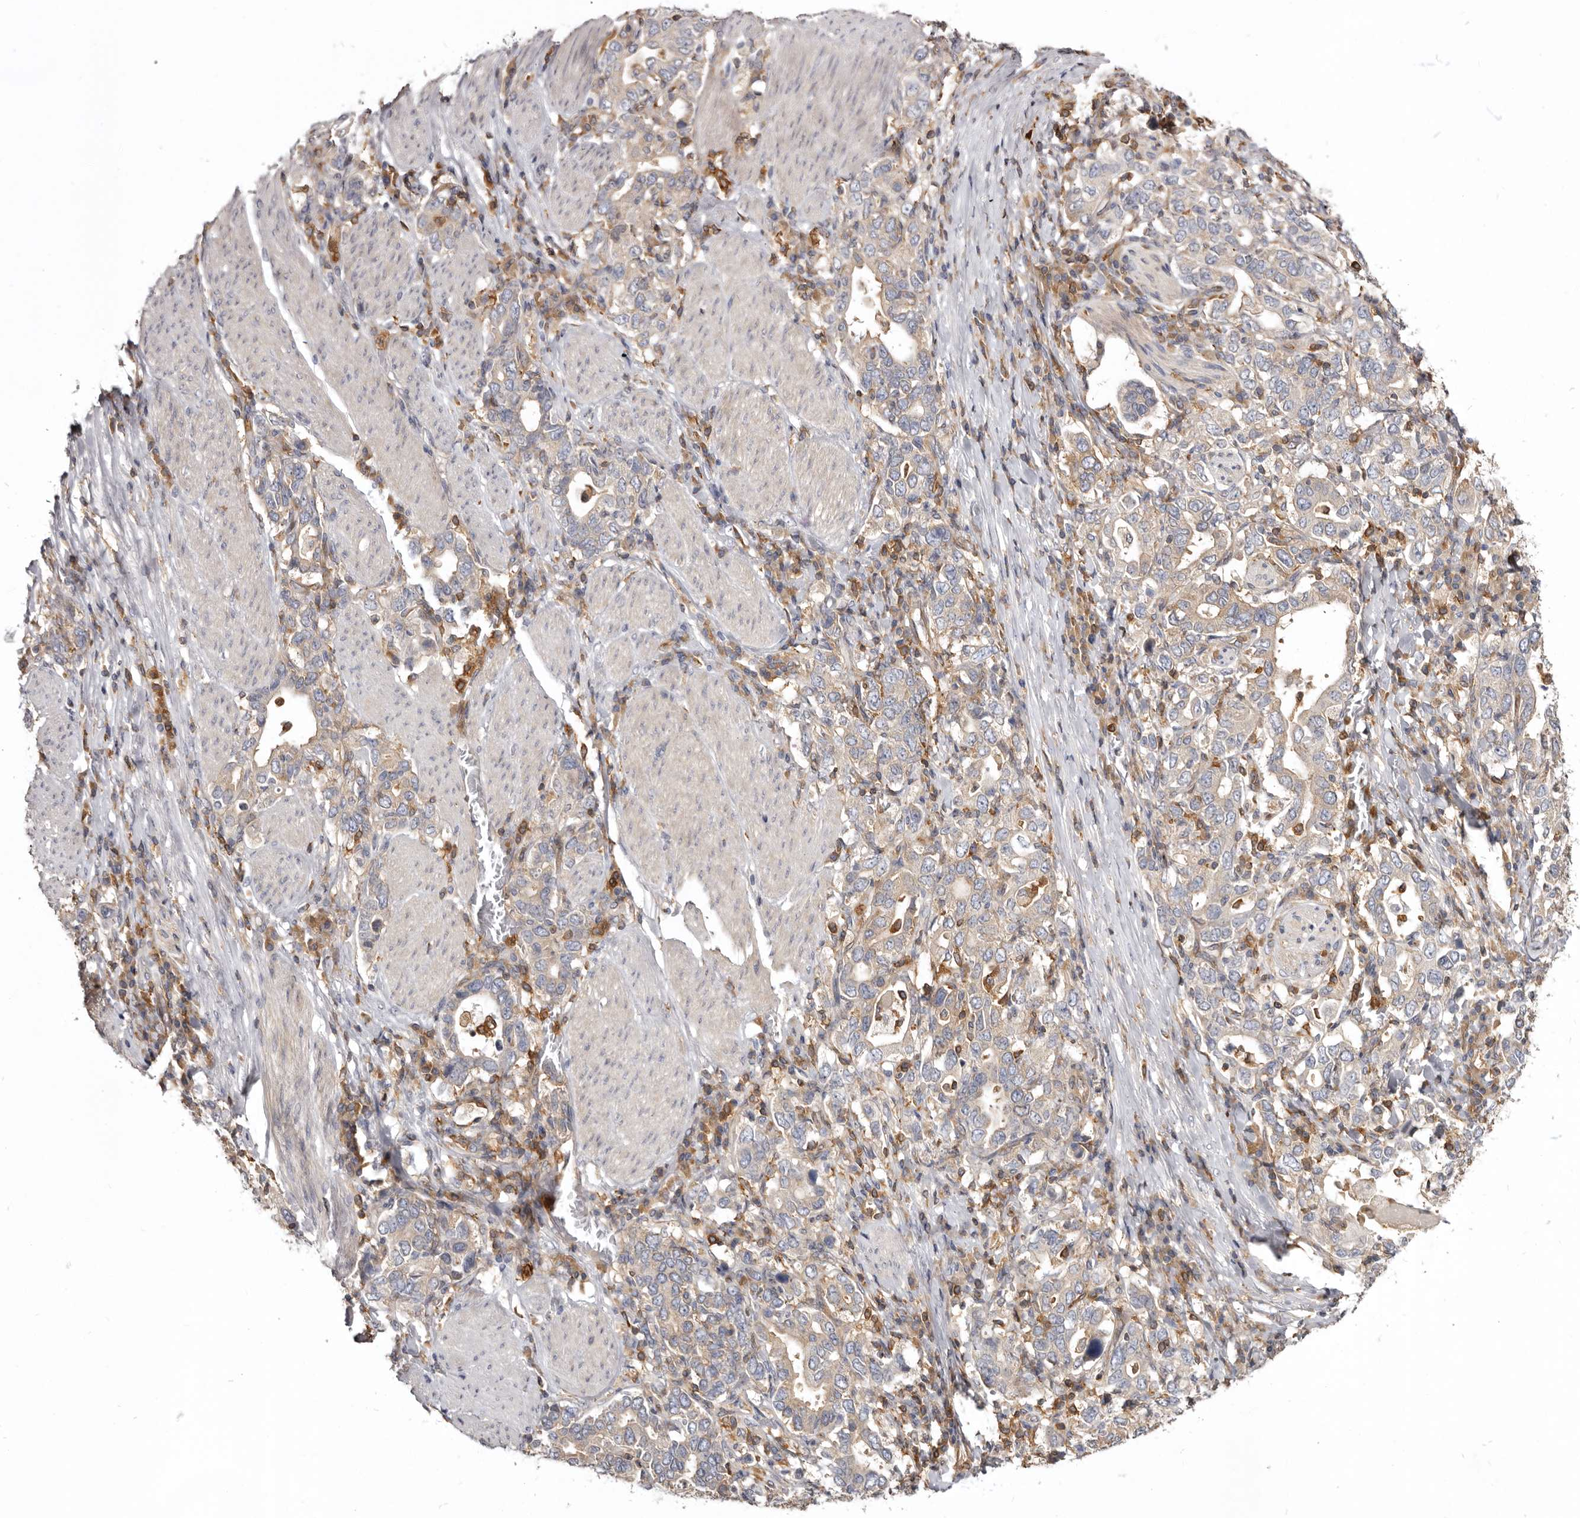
{"staining": {"intensity": "weak", "quantity": "25%-75%", "location": "cytoplasmic/membranous"}, "tissue": "stomach cancer", "cell_type": "Tumor cells", "image_type": "cancer", "snomed": [{"axis": "morphology", "description": "Adenocarcinoma, NOS"}, {"axis": "topography", "description": "Stomach, upper"}], "caption": "The immunohistochemical stain highlights weak cytoplasmic/membranous expression in tumor cells of stomach cancer tissue. (DAB (3,3'-diaminobenzidine) IHC with brightfield microscopy, high magnification).", "gene": "CBL", "patient": {"sex": "male", "age": 62}}